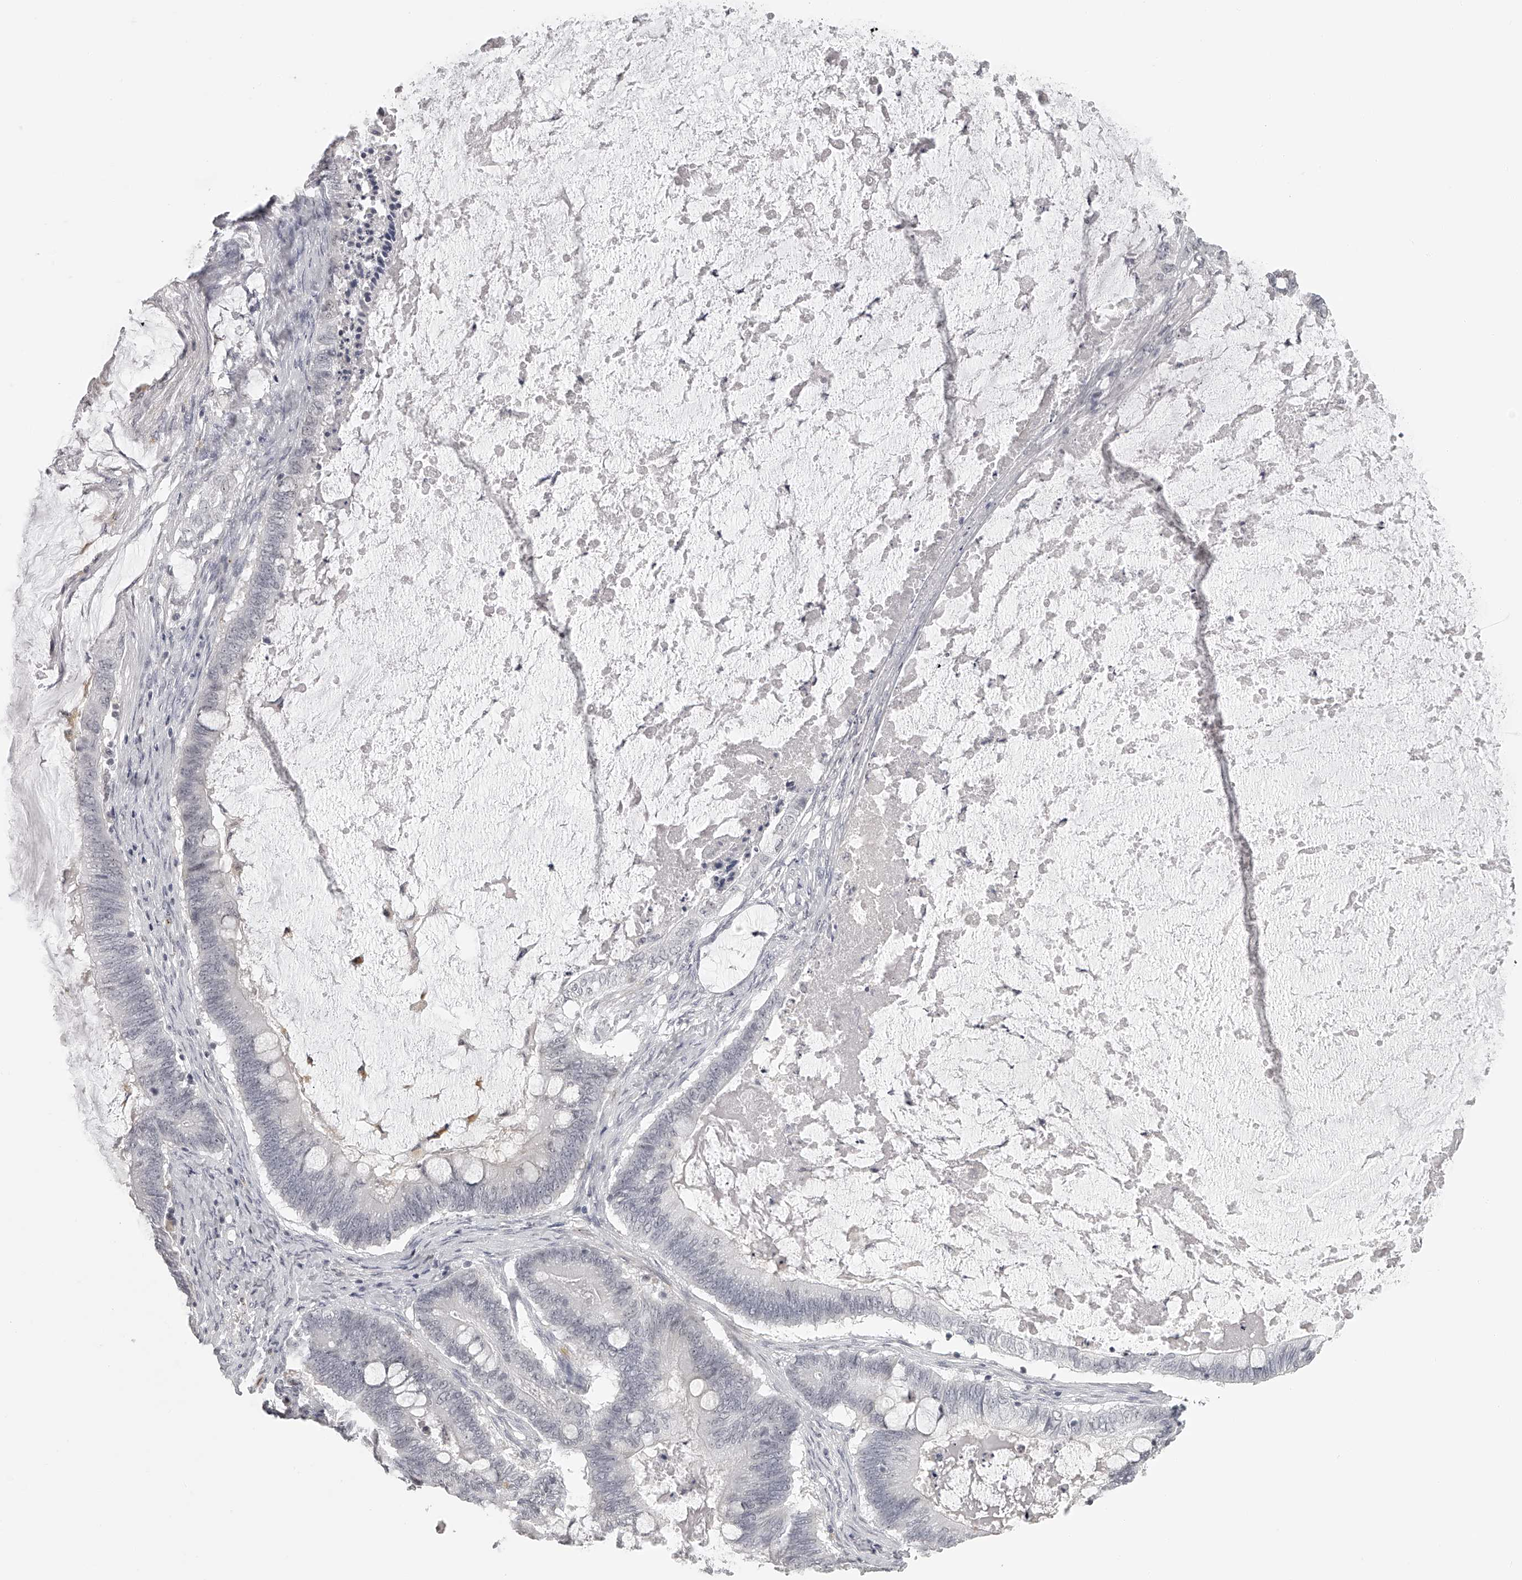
{"staining": {"intensity": "negative", "quantity": "none", "location": "none"}, "tissue": "ovarian cancer", "cell_type": "Tumor cells", "image_type": "cancer", "snomed": [{"axis": "morphology", "description": "Cystadenocarcinoma, mucinous, NOS"}, {"axis": "topography", "description": "Ovary"}], "caption": "Tumor cells are negative for brown protein staining in ovarian cancer.", "gene": "RNF220", "patient": {"sex": "female", "age": 61}}